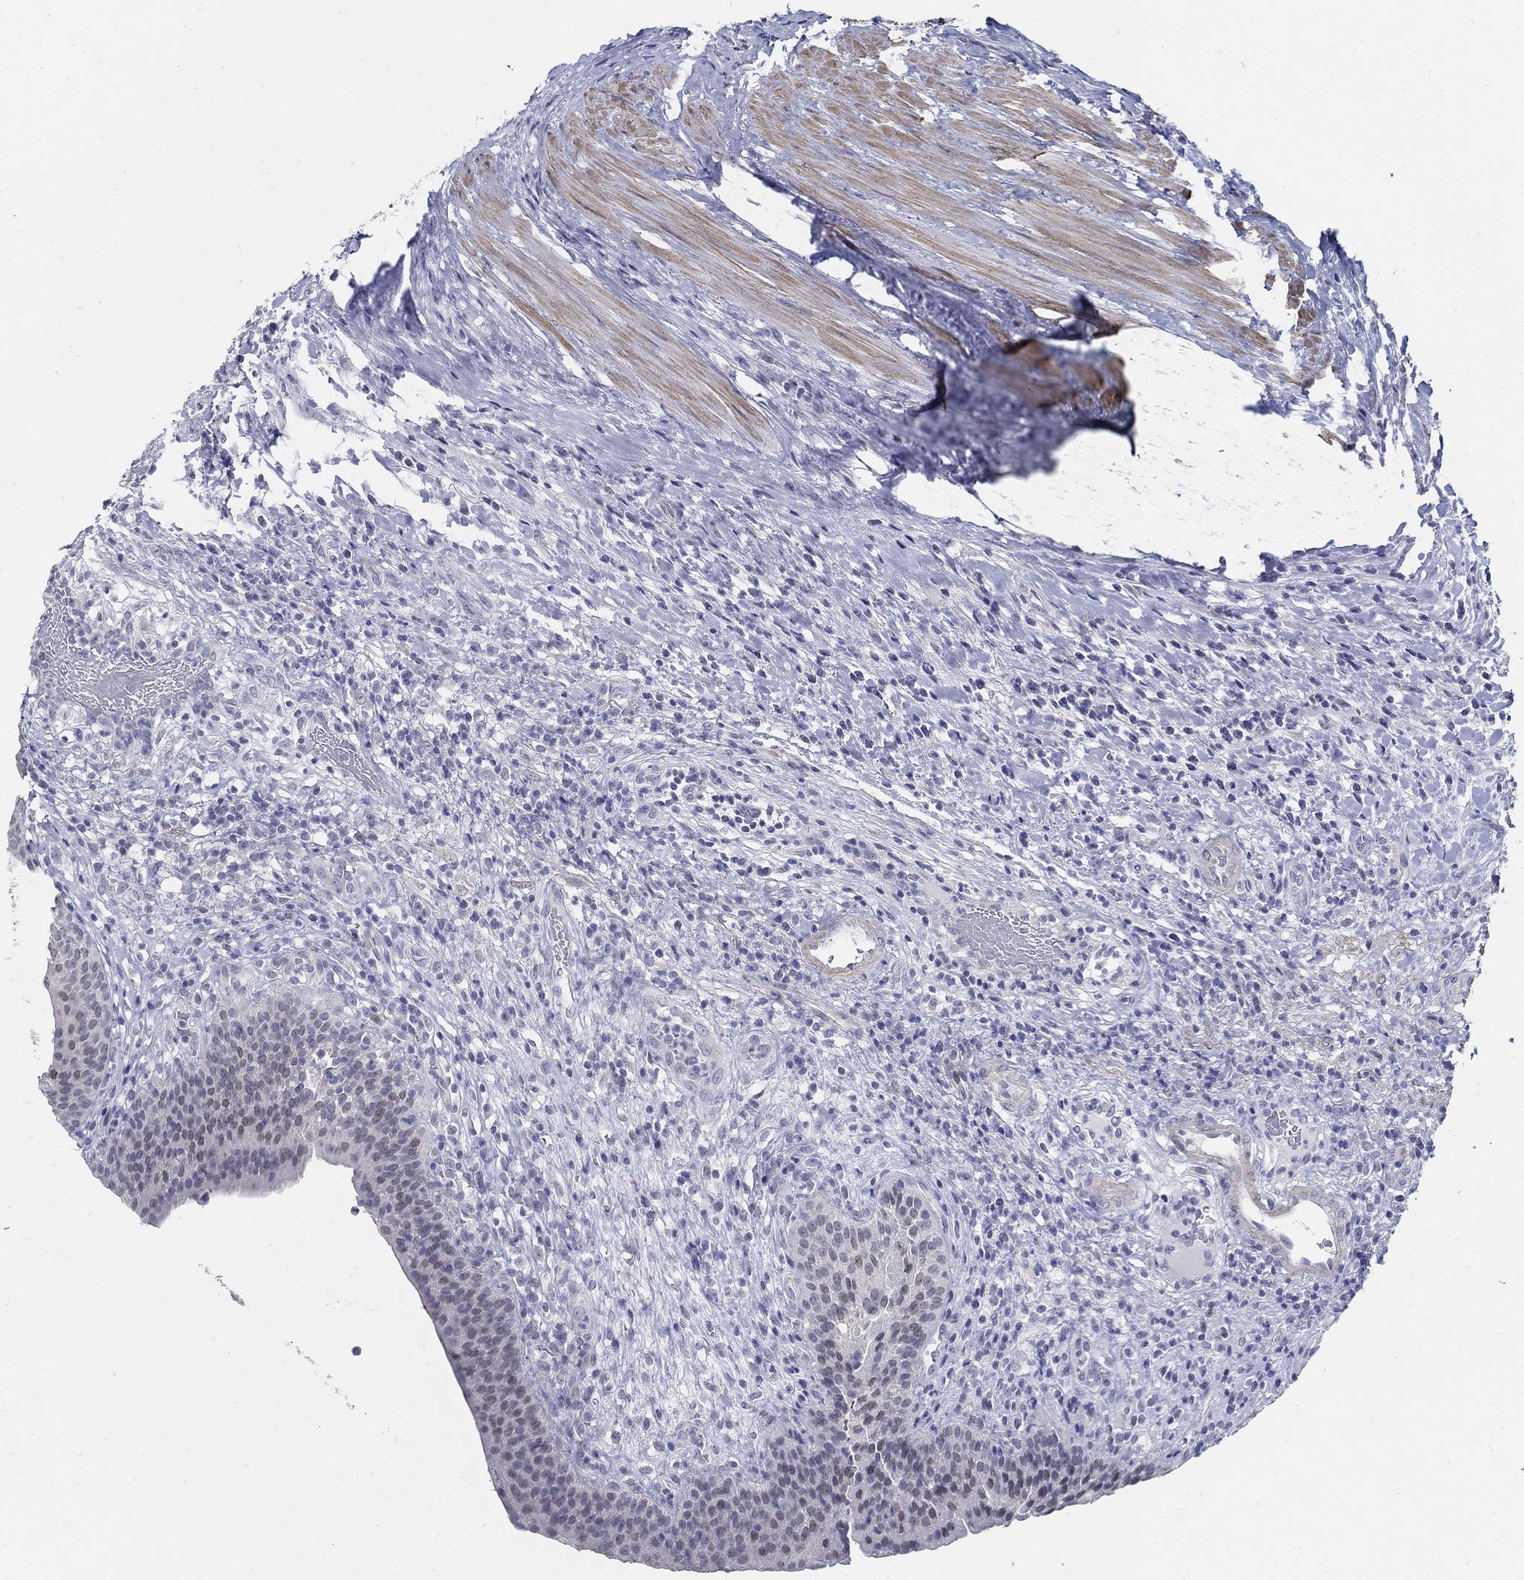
{"staining": {"intensity": "negative", "quantity": "none", "location": "none"}, "tissue": "urinary bladder", "cell_type": "Urothelial cells", "image_type": "normal", "snomed": [{"axis": "morphology", "description": "Normal tissue, NOS"}, {"axis": "topography", "description": "Urinary bladder"}], "caption": "A photomicrograph of urinary bladder stained for a protein shows no brown staining in urothelial cells.", "gene": "USP29", "patient": {"sex": "male", "age": 66}}